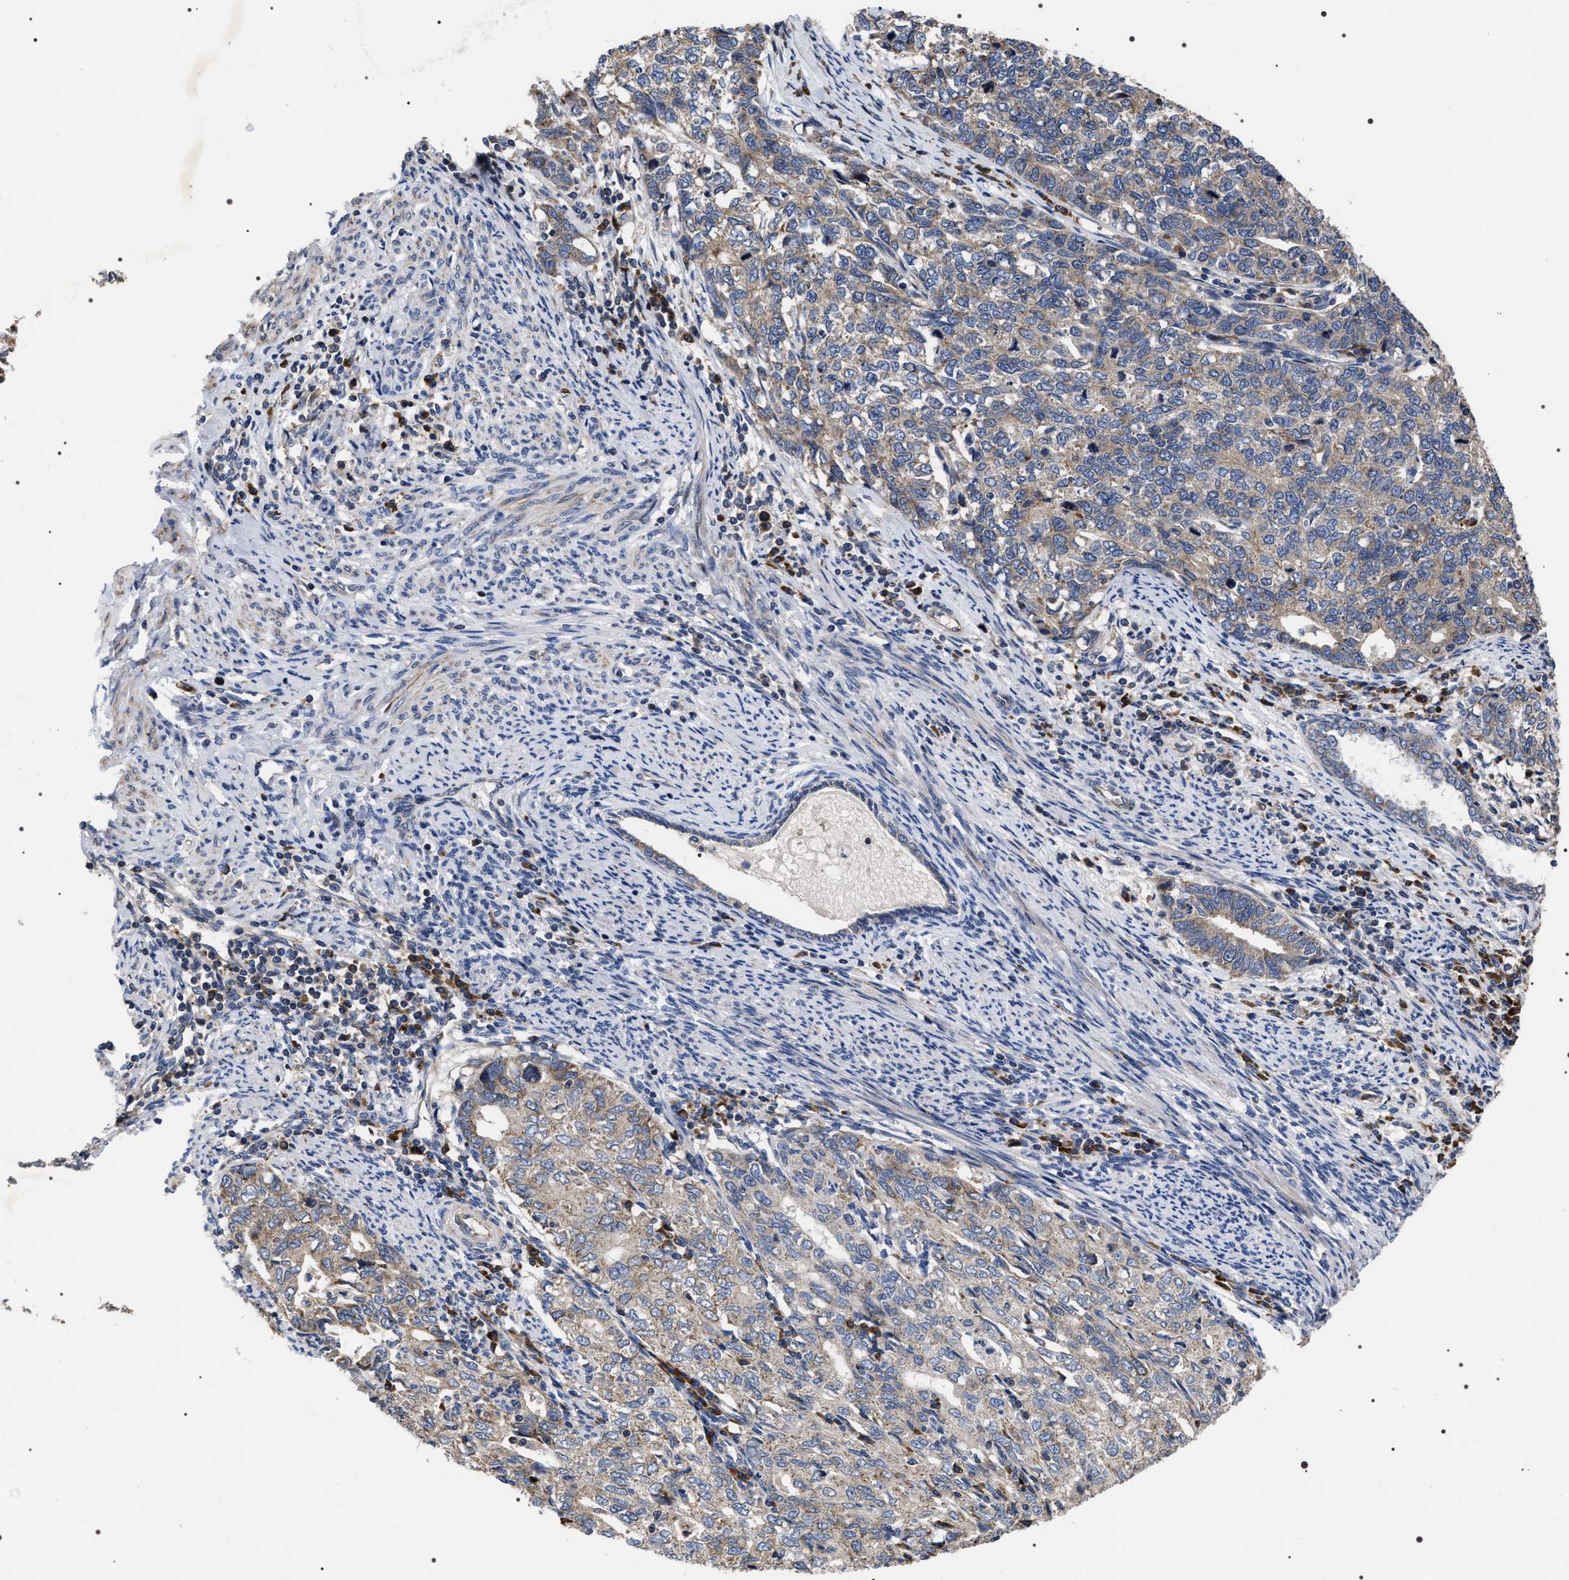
{"staining": {"intensity": "weak", "quantity": ">75%", "location": "cytoplasmic/membranous"}, "tissue": "cervical cancer", "cell_type": "Tumor cells", "image_type": "cancer", "snomed": [{"axis": "morphology", "description": "Squamous cell carcinoma, NOS"}, {"axis": "topography", "description": "Cervix"}], "caption": "Cervical cancer stained with DAB immunohistochemistry (IHC) shows low levels of weak cytoplasmic/membranous staining in approximately >75% of tumor cells.", "gene": "MIS18A", "patient": {"sex": "female", "age": 63}}